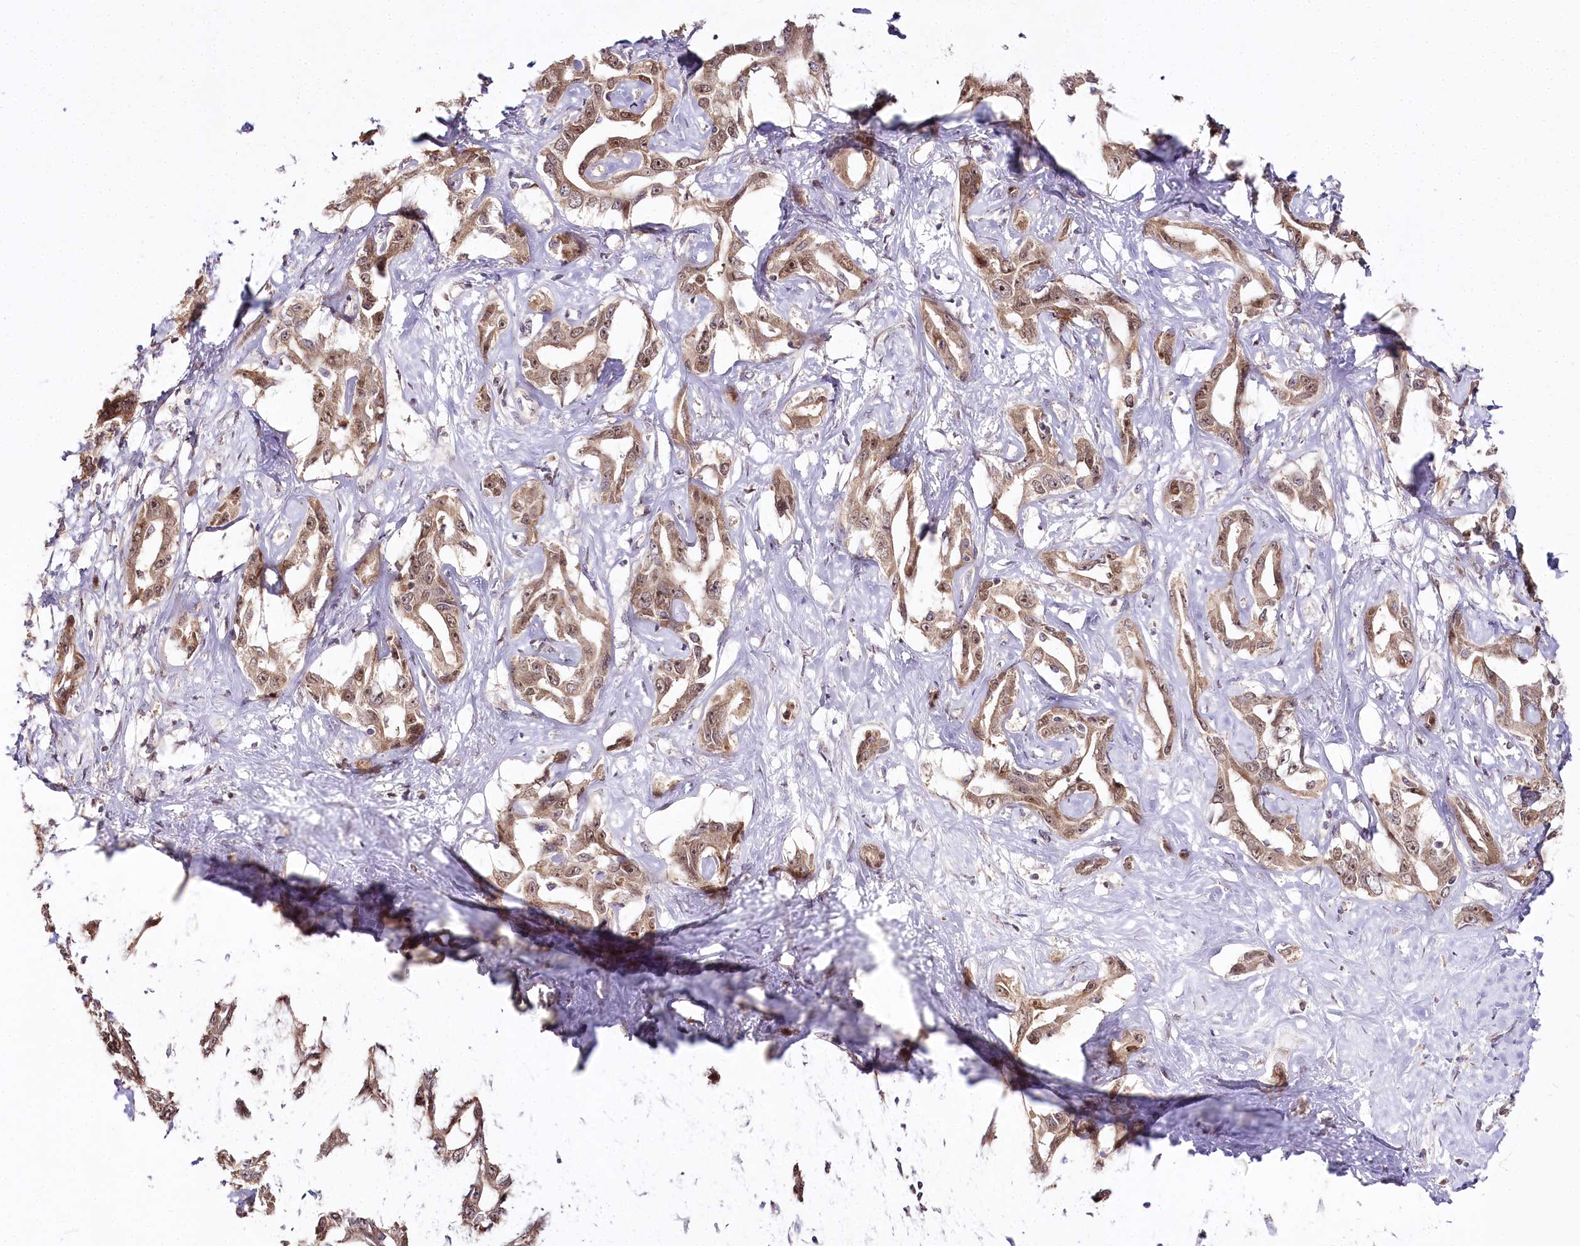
{"staining": {"intensity": "moderate", "quantity": ">75%", "location": "cytoplasmic/membranous"}, "tissue": "liver cancer", "cell_type": "Tumor cells", "image_type": "cancer", "snomed": [{"axis": "morphology", "description": "Cholangiocarcinoma"}, {"axis": "topography", "description": "Liver"}], "caption": "Moderate cytoplasmic/membranous staining is seen in approximately >75% of tumor cells in liver cancer (cholangiocarcinoma). The protein is shown in brown color, while the nuclei are stained blue.", "gene": "ZNF226", "patient": {"sex": "male", "age": 59}}